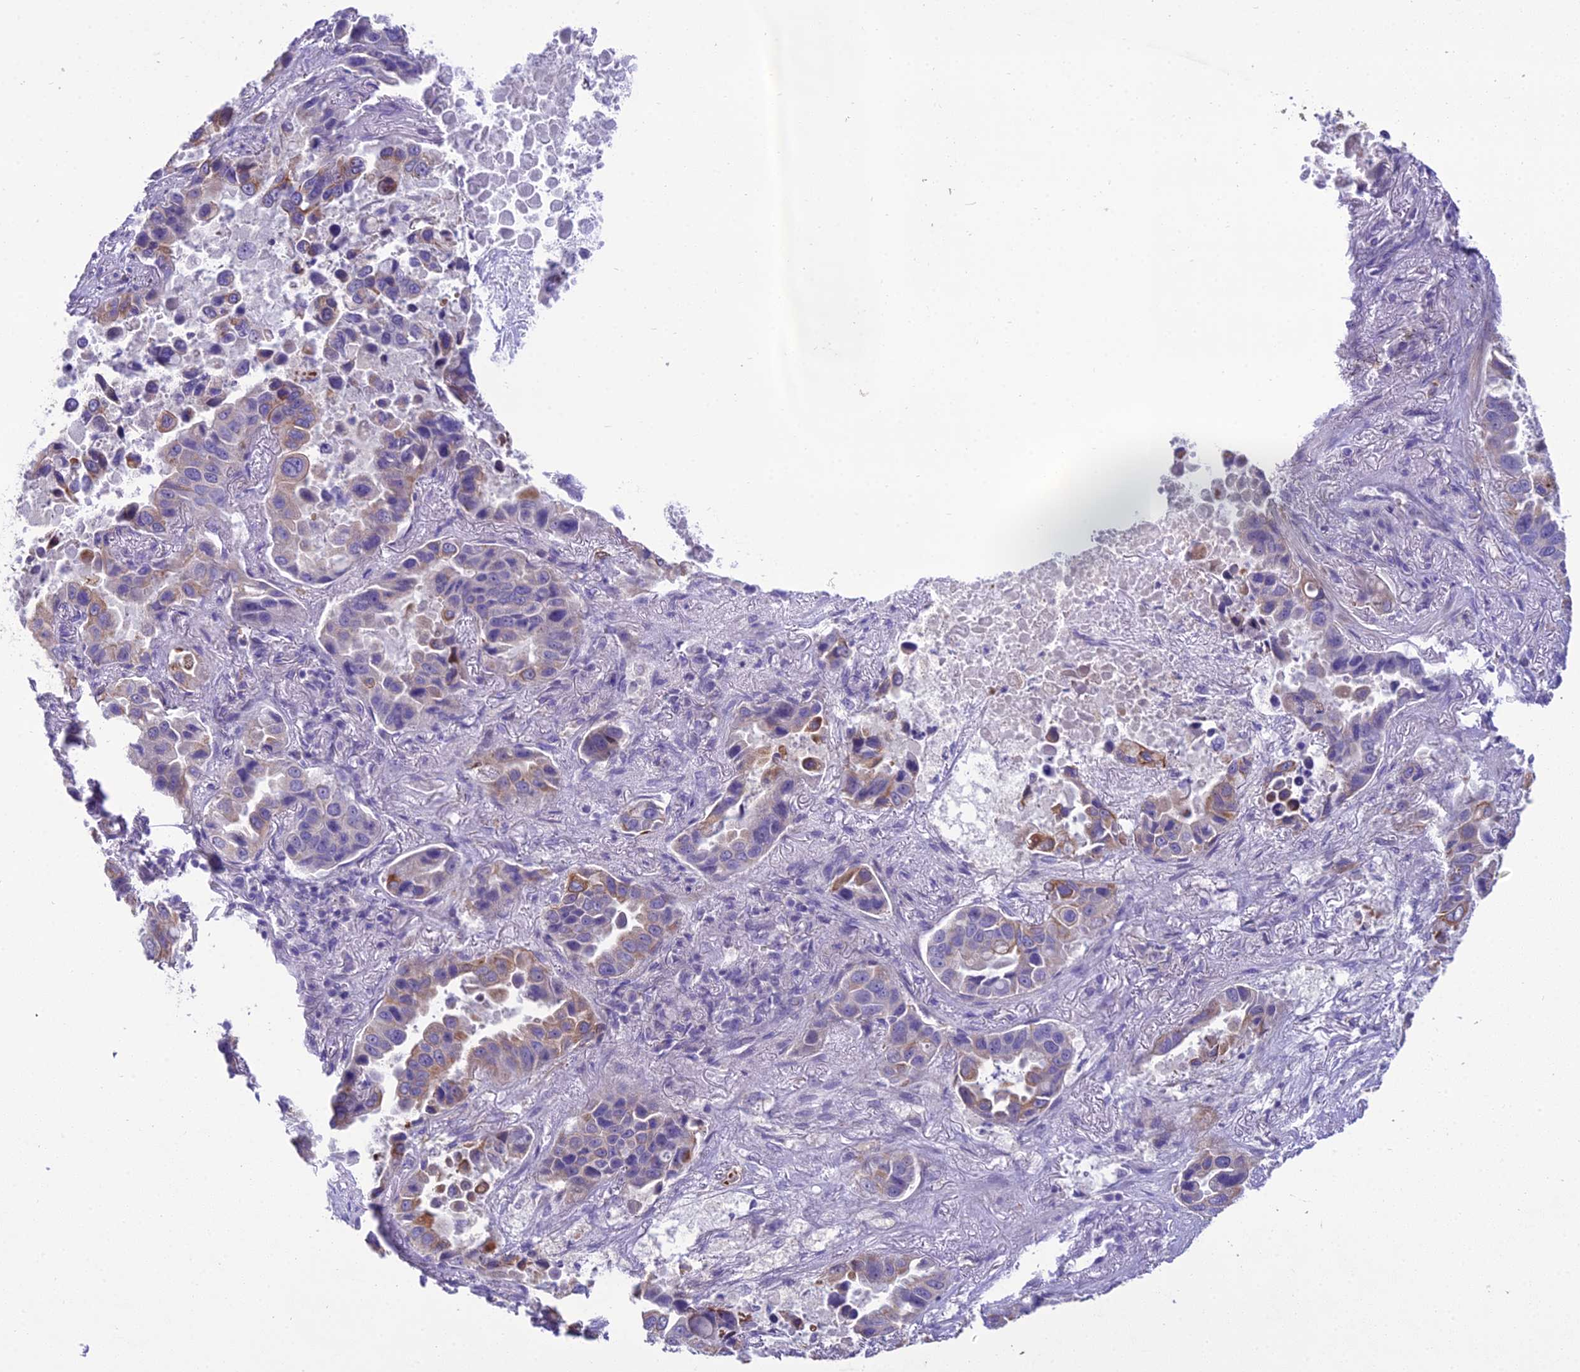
{"staining": {"intensity": "weak", "quantity": "<25%", "location": "cytoplasmic/membranous"}, "tissue": "lung cancer", "cell_type": "Tumor cells", "image_type": "cancer", "snomed": [{"axis": "morphology", "description": "Adenocarcinoma, NOS"}, {"axis": "topography", "description": "Lung"}], "caption": "Lung cancer (adenocarcinoma) was stained to show a protein in brown. There is no significant positivity in tumor cells. Brightfield microscopy of immunohistochemistry (IHC) stained with DAB (brown) and hematoxylin (blue), captured at high magnification.", "gene": "SCRT1", "patient": {"sex": "male", "age": 64}}